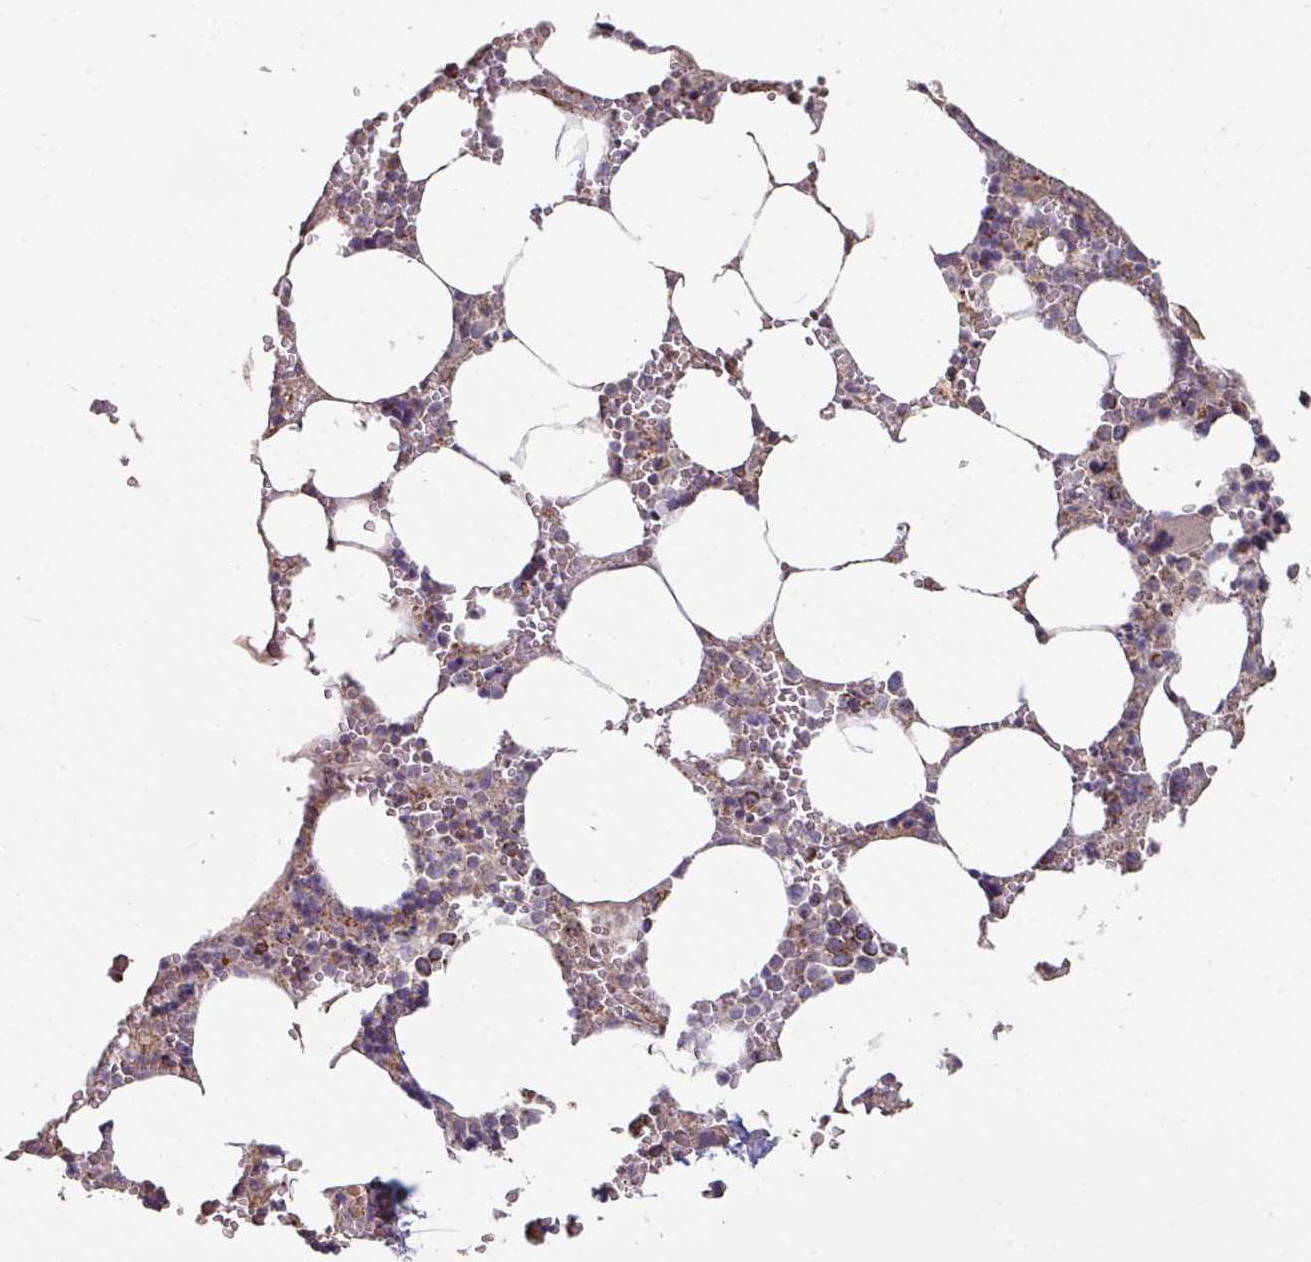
{"staining": {"intensity": "moderate", "quantity": "<25%", "location": "cytoplasmic/membranous"}, "tissue": "bone marrow", "cell_type": "Hematopoietic cells", "image_type": "normal", "snomed": [{"axis": "morphology", "description": "Normal tissue, NOS"}, {"axis": "topography", "description": "Bone marrow"}], "caption": "A micrograph showing moderate cytoplasmic/membranous expression in about <25% of hematopoietic cells in unremarkable bone marrow, as visualized by brown immunohistochemical staining.", "gene": "OR2D3", "patient": {"sex": "male", "age": 64}}